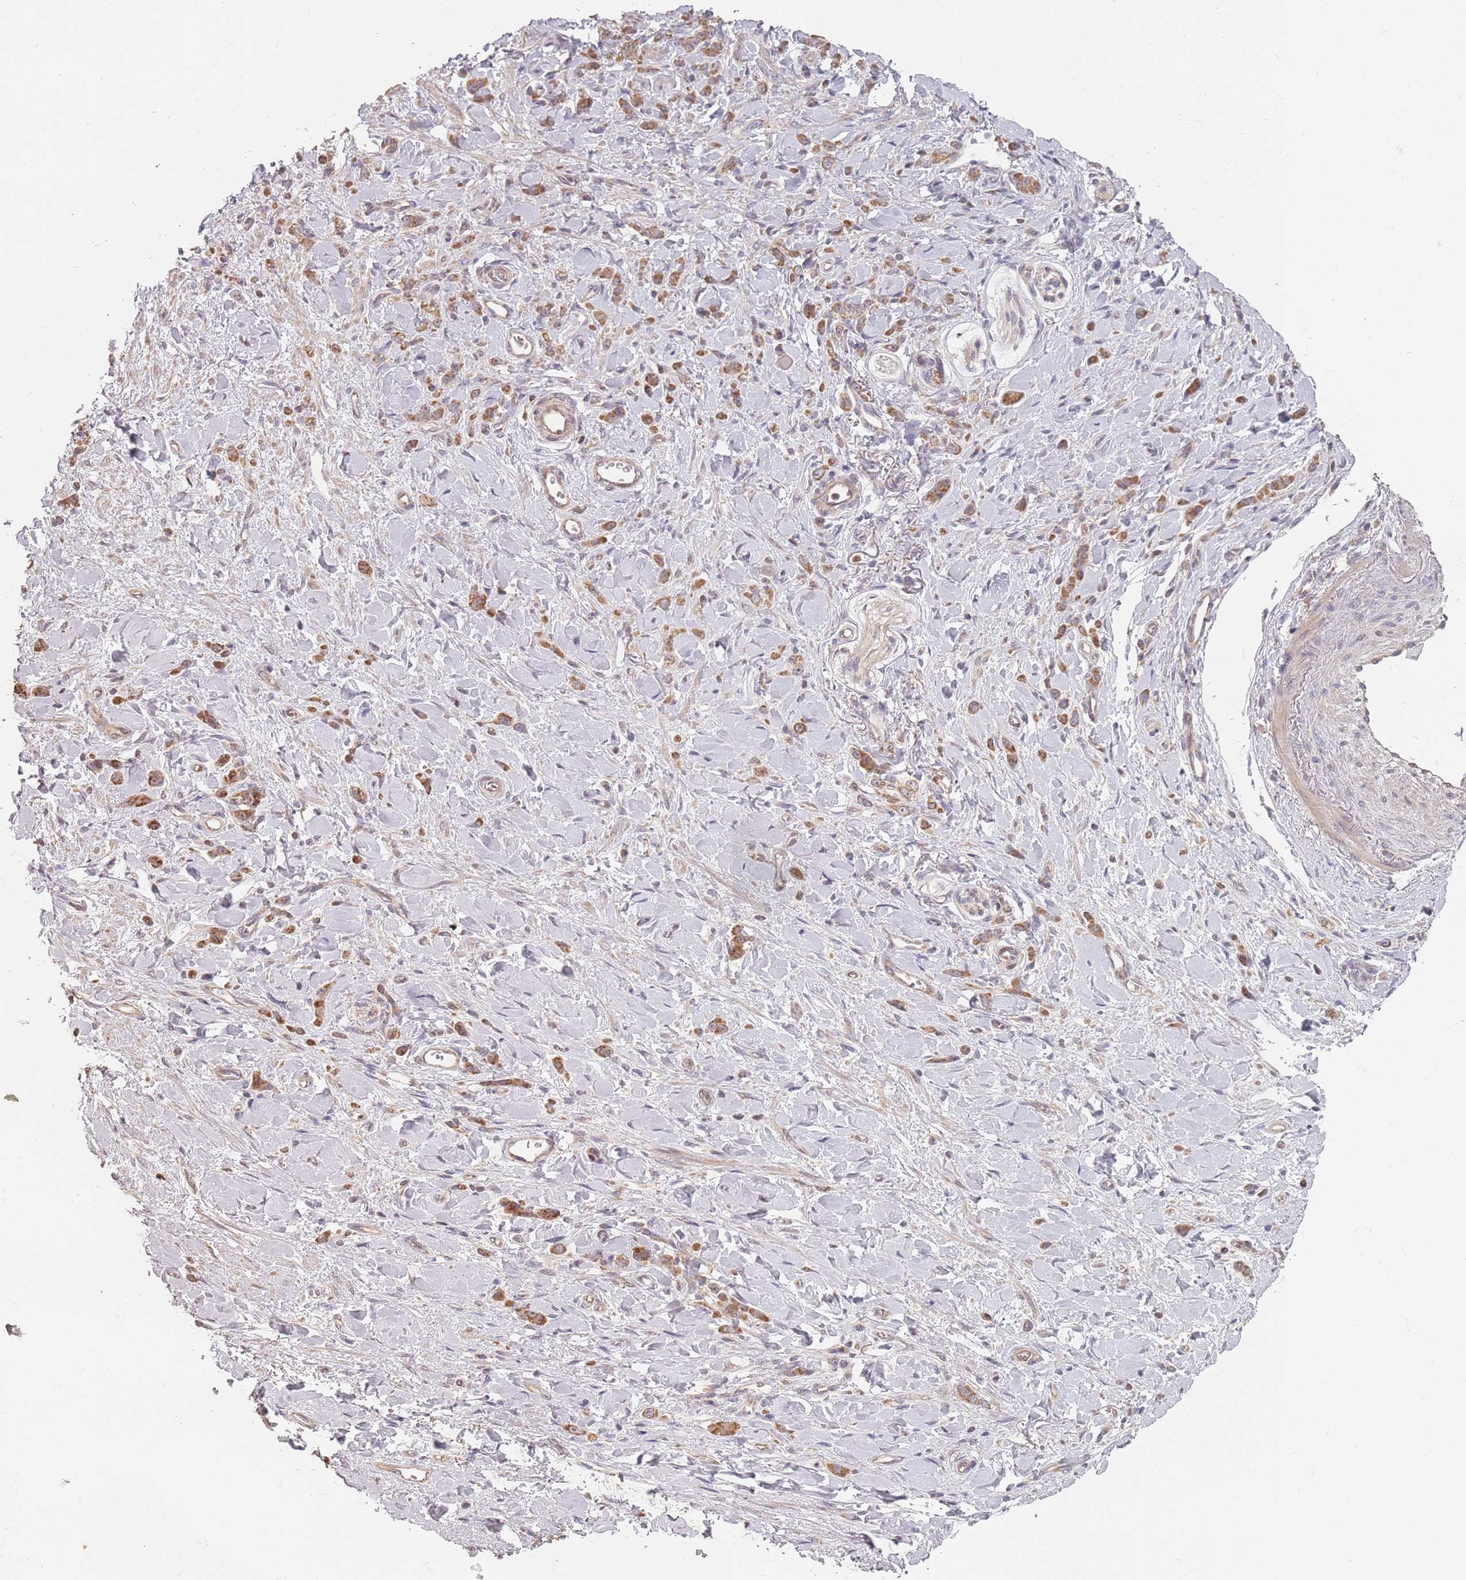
{"staining": {"intensity": "moderate", "quantity": ">75%", "location": "cytoplasmic/membranous"}, "tissue": "stomach cancer", "cell_type": "Tumor cells", "image_type": "cancer", "snomed": [{"axis": "morphology", "description": "Normal tissue, NOS"}, {"axis": "morphology", "description": "Adenocarcinoma, NOS"}, {"axis": "topography", "description": "Stomach"}], "caption": "Stomach adenocarcinoma tissue demonstrates moderate cytoplasmic/membranous positivity in approximately >75% of tumor cells, visualized by immunohistochemistry.", "gene": "VPS52", "patient": {"sex": "male", "age": 82}}